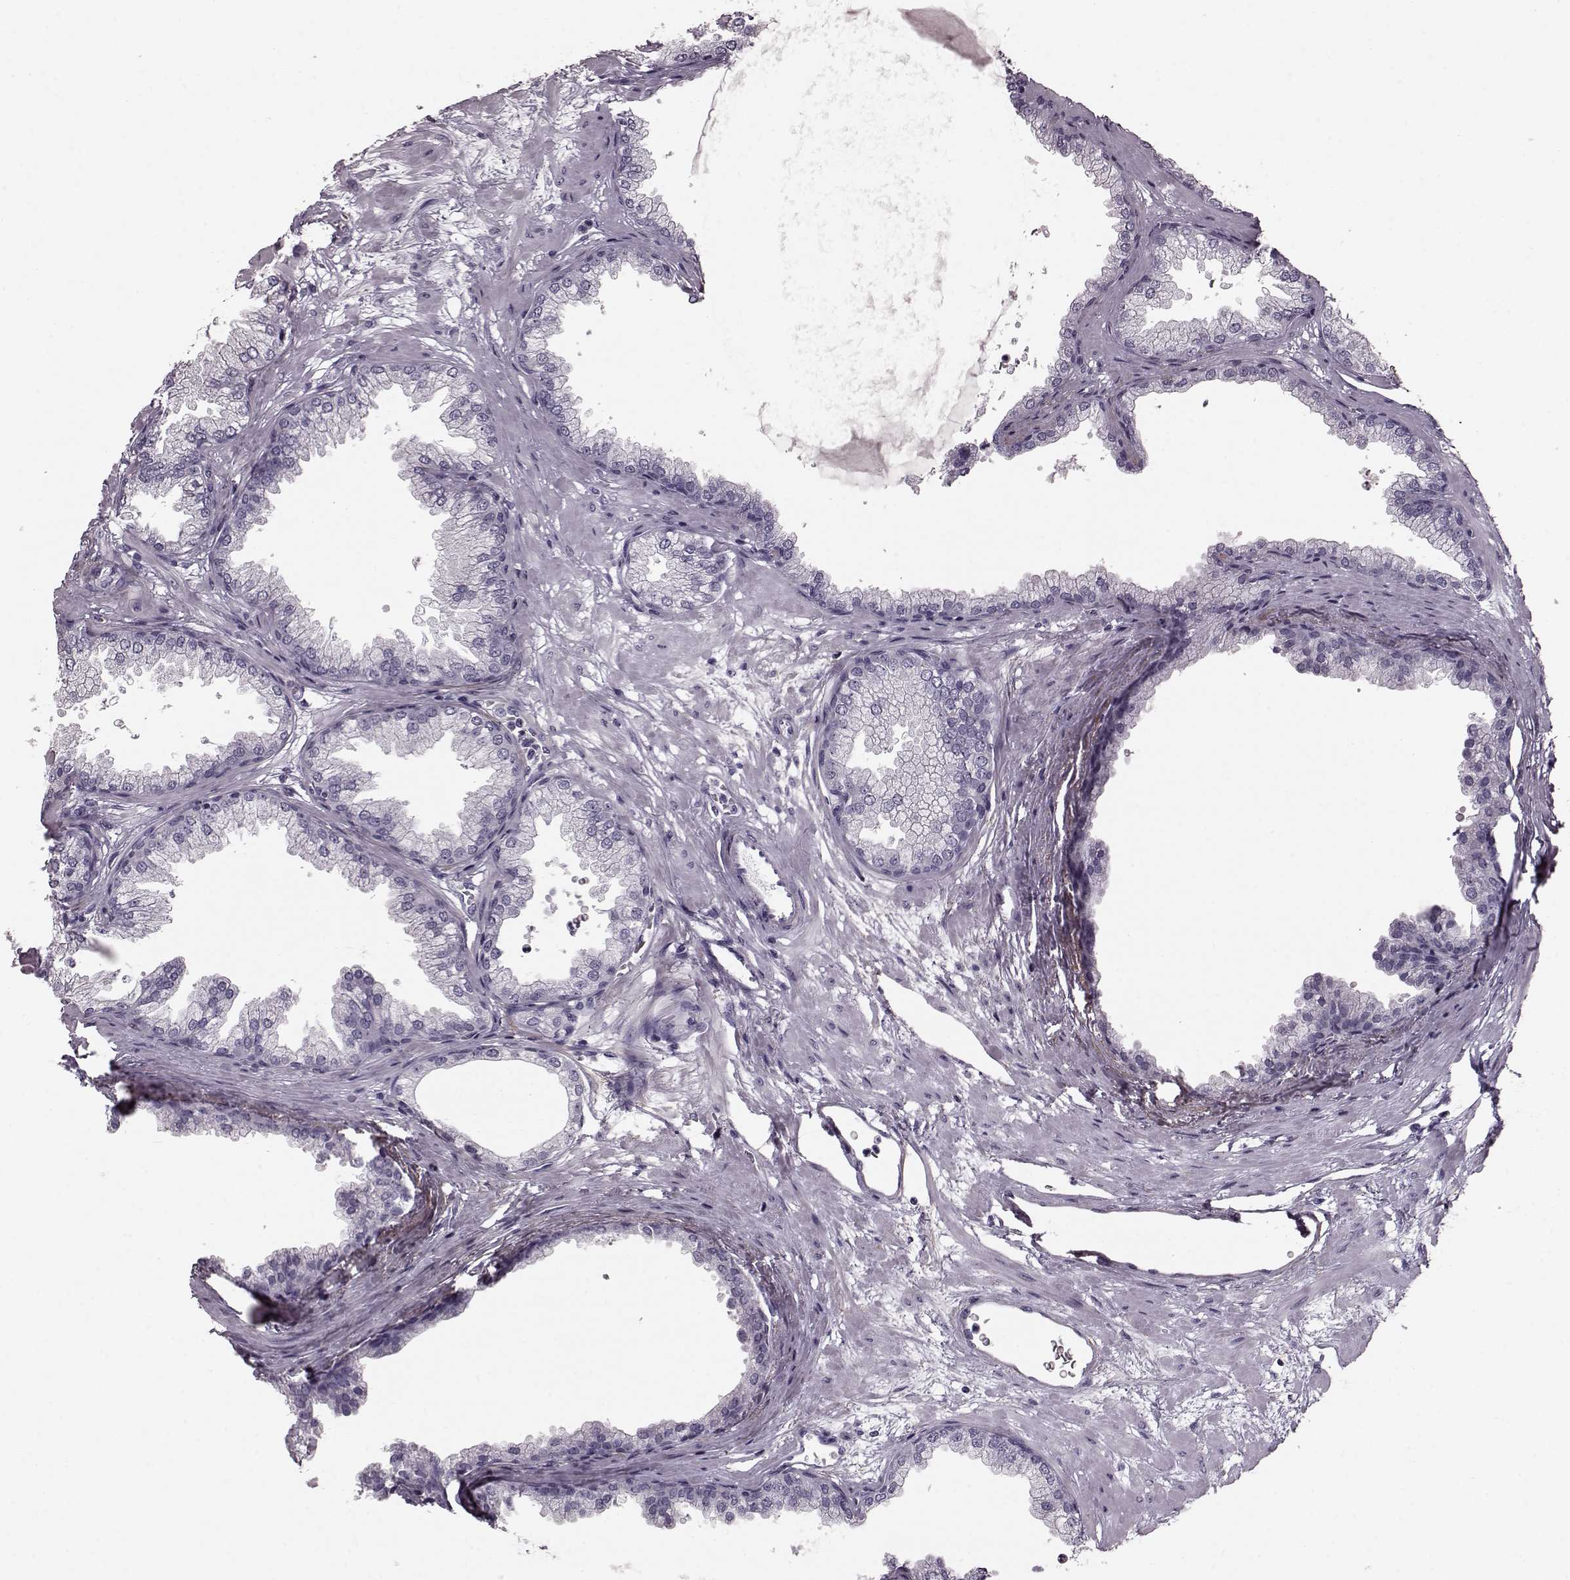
{"staining": {"intensity": "negative", "quantity": "none", "location": "none"}, "tissue": "prostate", "cell_type": "Glandular cells", "image_type": "normal", "snomed": [{"axis": "morphology", "description": "Normal tissue, NOS"}, {"axis": "topography", "description": "Prostate"}], "caption": "Protein analysis of unremarkable prostate demonstrates no significant expression in glandular cells.", "gene": "CST7", "patient": {"sex": "male", "age": 37}}